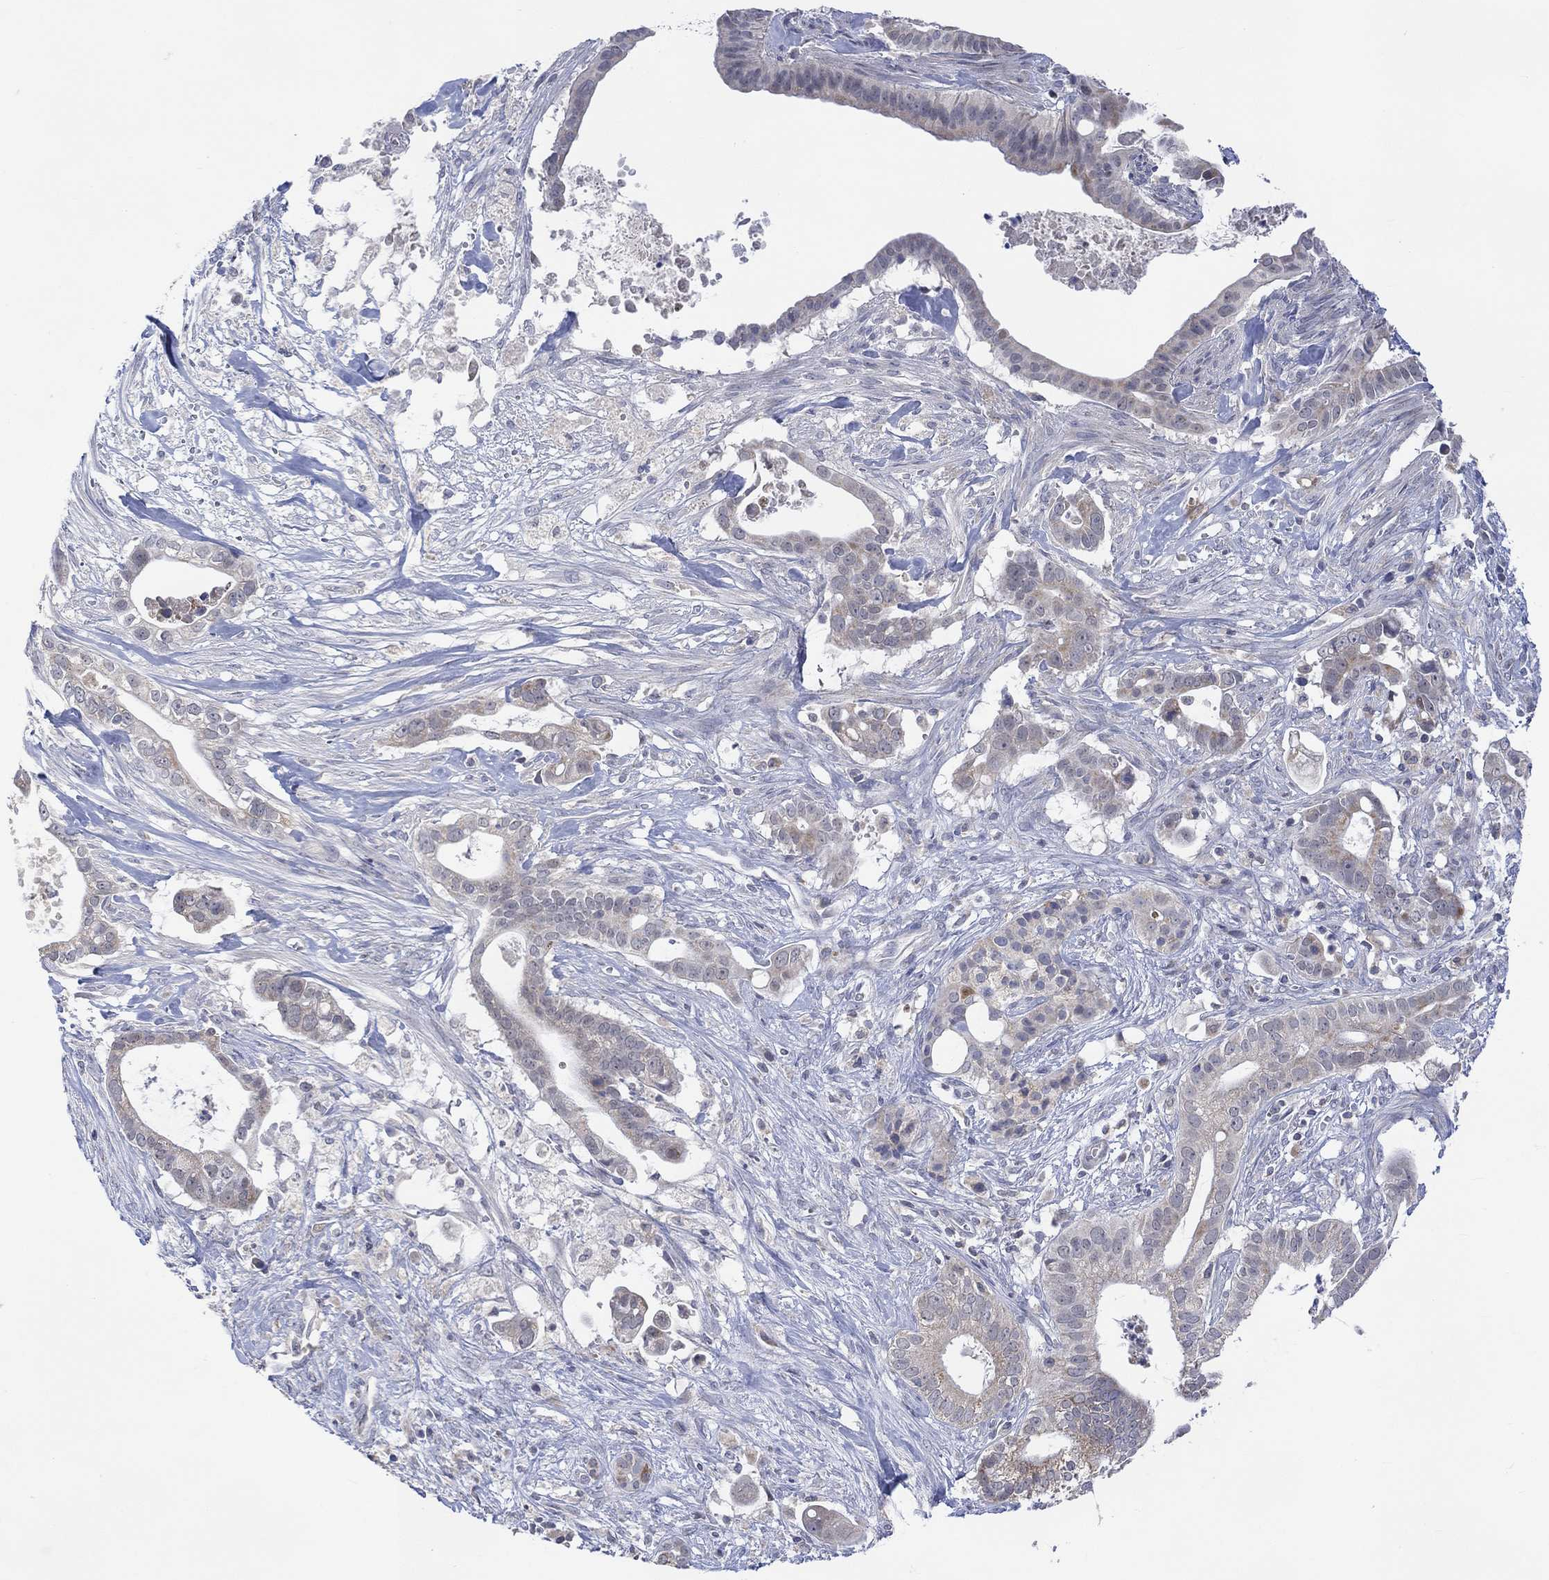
{"staining": {"intensity": "negative", "quantity": "none", "location": "none"}, "tissue": "pancreatic cancer", "cell_type": "Tumor cells", "image_type": "cancer", "snomed": [{"axis": "morphology", "description": "Adenocarcinoma, NOS"}, {"axis": "topography", "description": "Pancreas"}], "caption": "IHC of human pancreatic cancer exhibits no positivity in tumor cells. The staining is performed using DAB (3,3'-diaminobenzidine) brown chromogen with nuclei counter-stained in using hematoxylin.", "gene": "SLC48A1", "patient": {"sex": "male", "age": 61}}